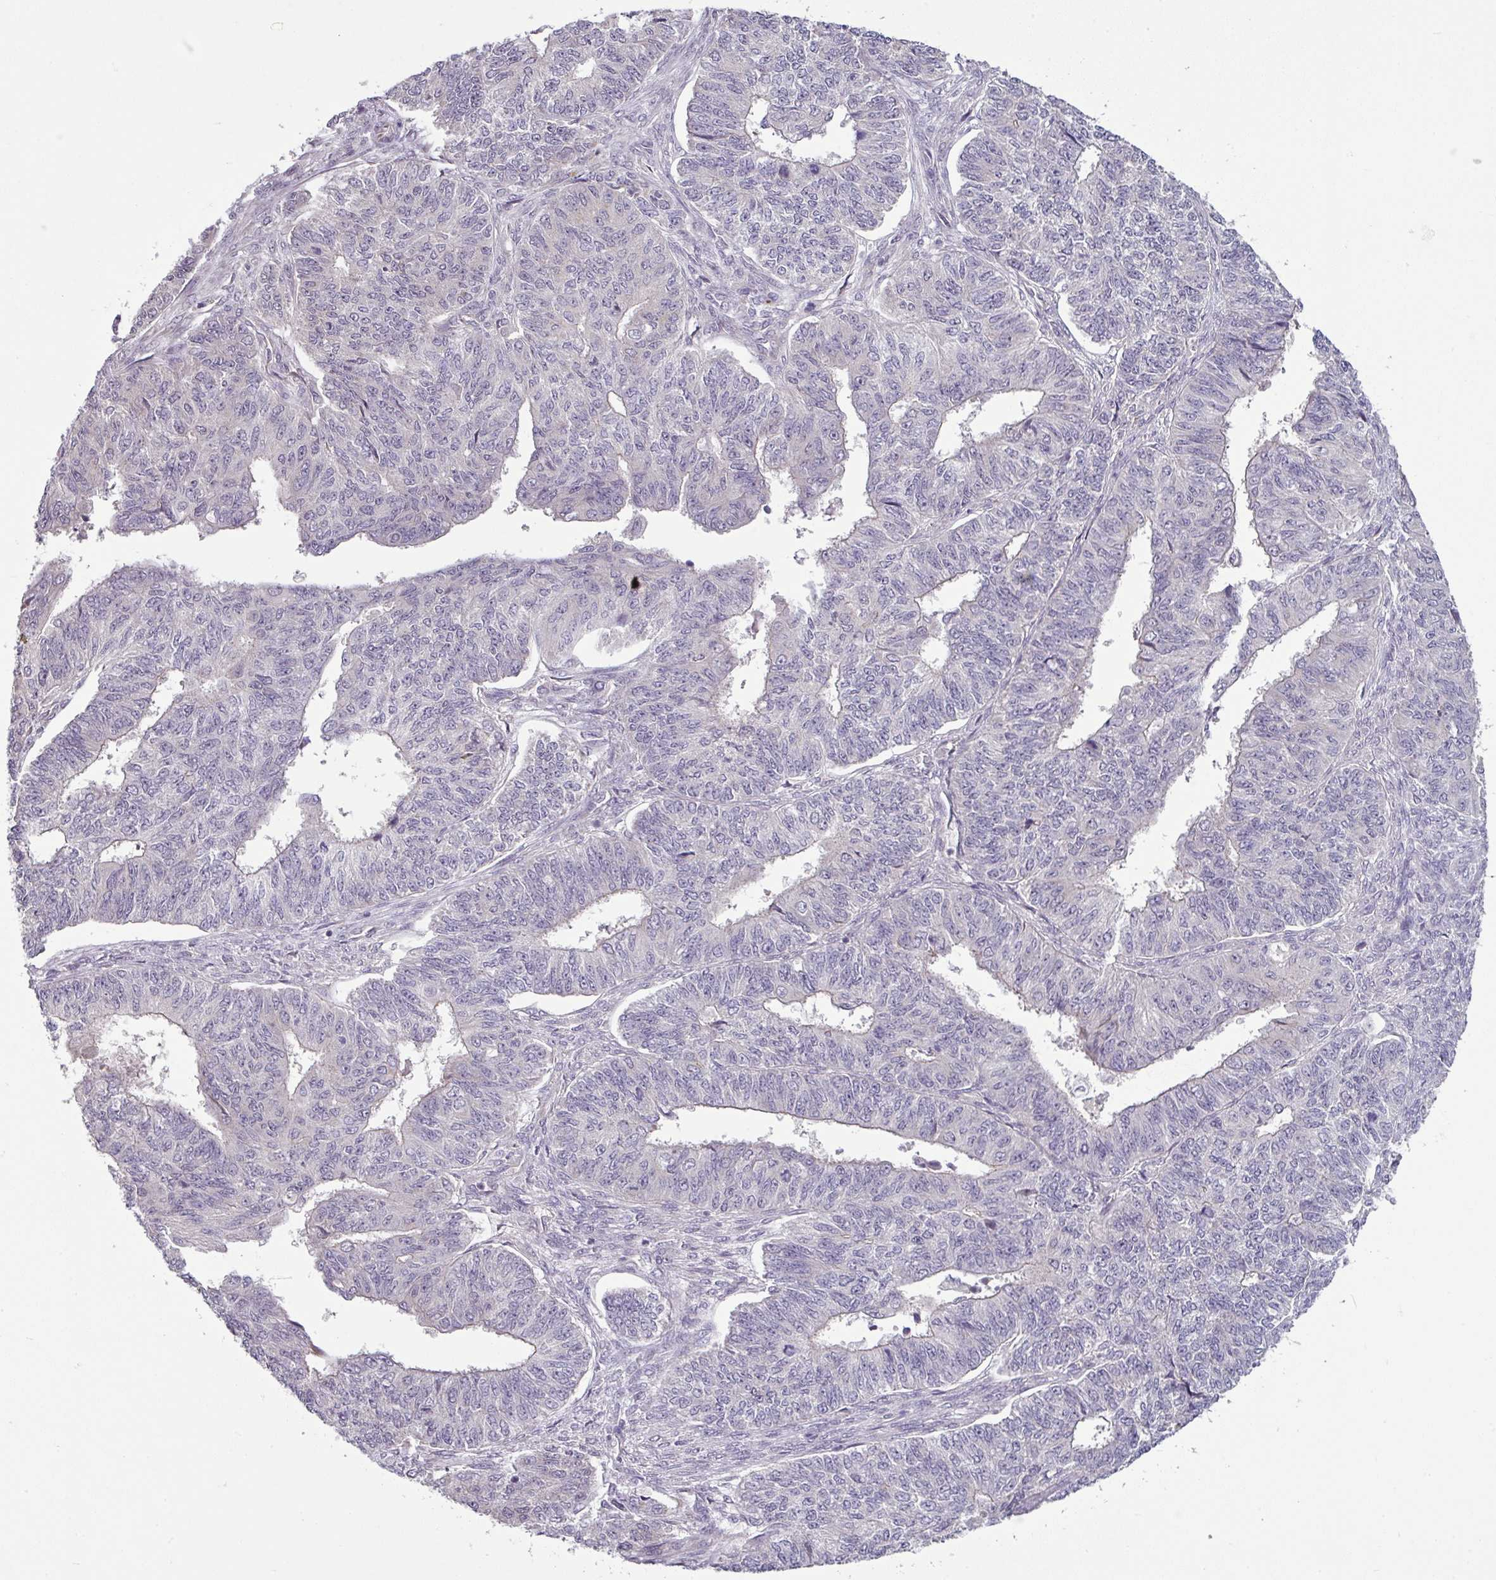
{"staining": {"intensity": "negative", "quantity": "none", "location": "none"}, "tissue": "endometrial cancer", "cell_type": "Tumor cells", "image_type": "cancer", "snomed": [{"axis": "morphology", "description": "Adenocarcinoma, NOS"}, {"axis": "topography", "description": "Endometrium"}], "caption": "A micrograph of endometrial cancer (adenocarcinoma) stained for a protein displays no brown staining in tumor cells.", "gene": "OR52D1", "patient": {"sex": "female", "age": 32}}